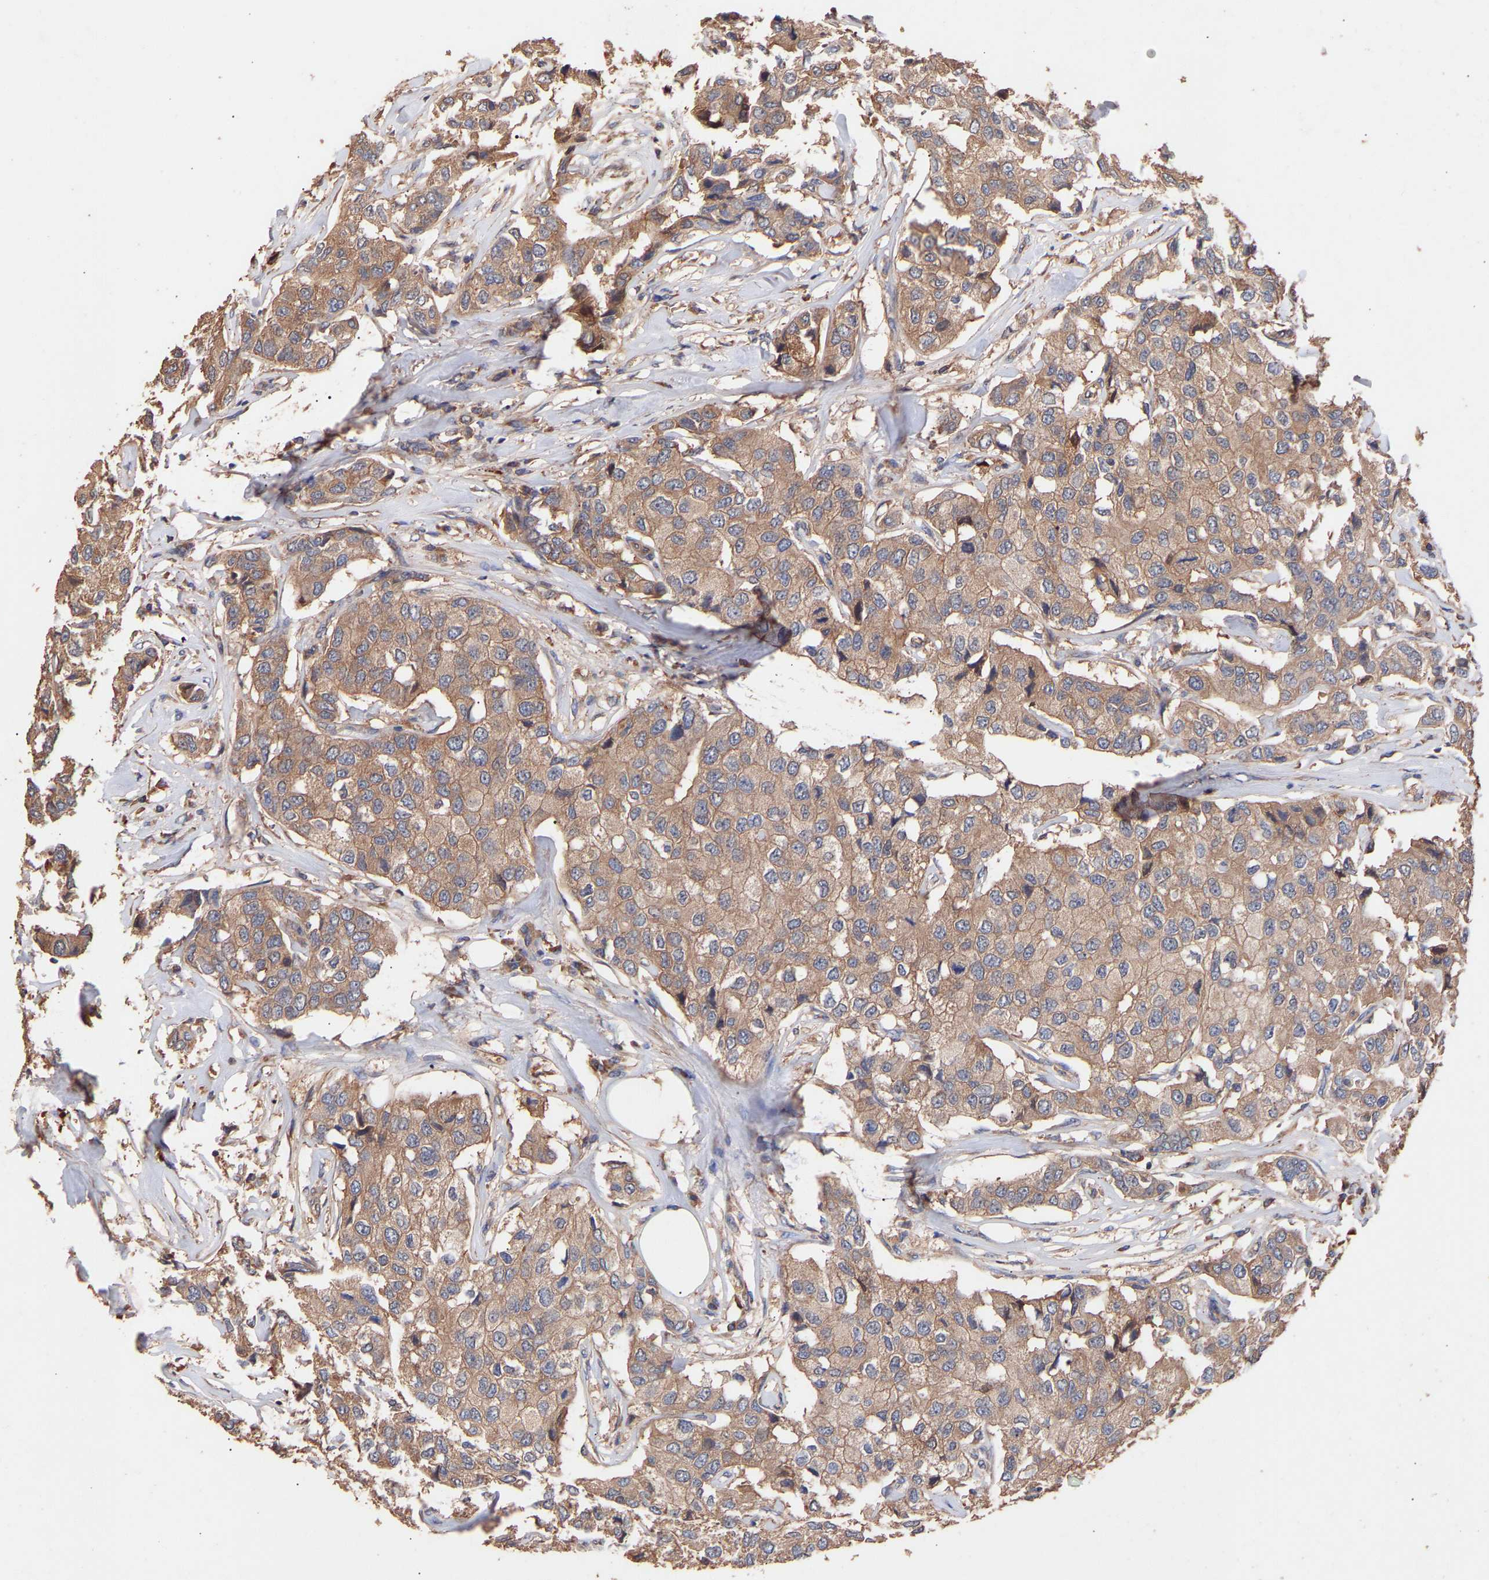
{"staining": {"intensity": "moderate", "quantity": ">75%", "location": "cytoplasmic/membranous"}, "tissue": "breast cancer", "cell_type": "Tumor cells", "image_type": "cancer", "snomed": [{"axis": "morphology", "description": "Duct carcinoma"}, {"axis": "topography", "description": "Breast"}], "caption": "The immunohistochemical stain highlights moderate cytoplasmic/membranous positivity in tumor cells of breast cancer tissue.", "gene": "TMEM268", "patient": {"sex": "female", "age": 80}}